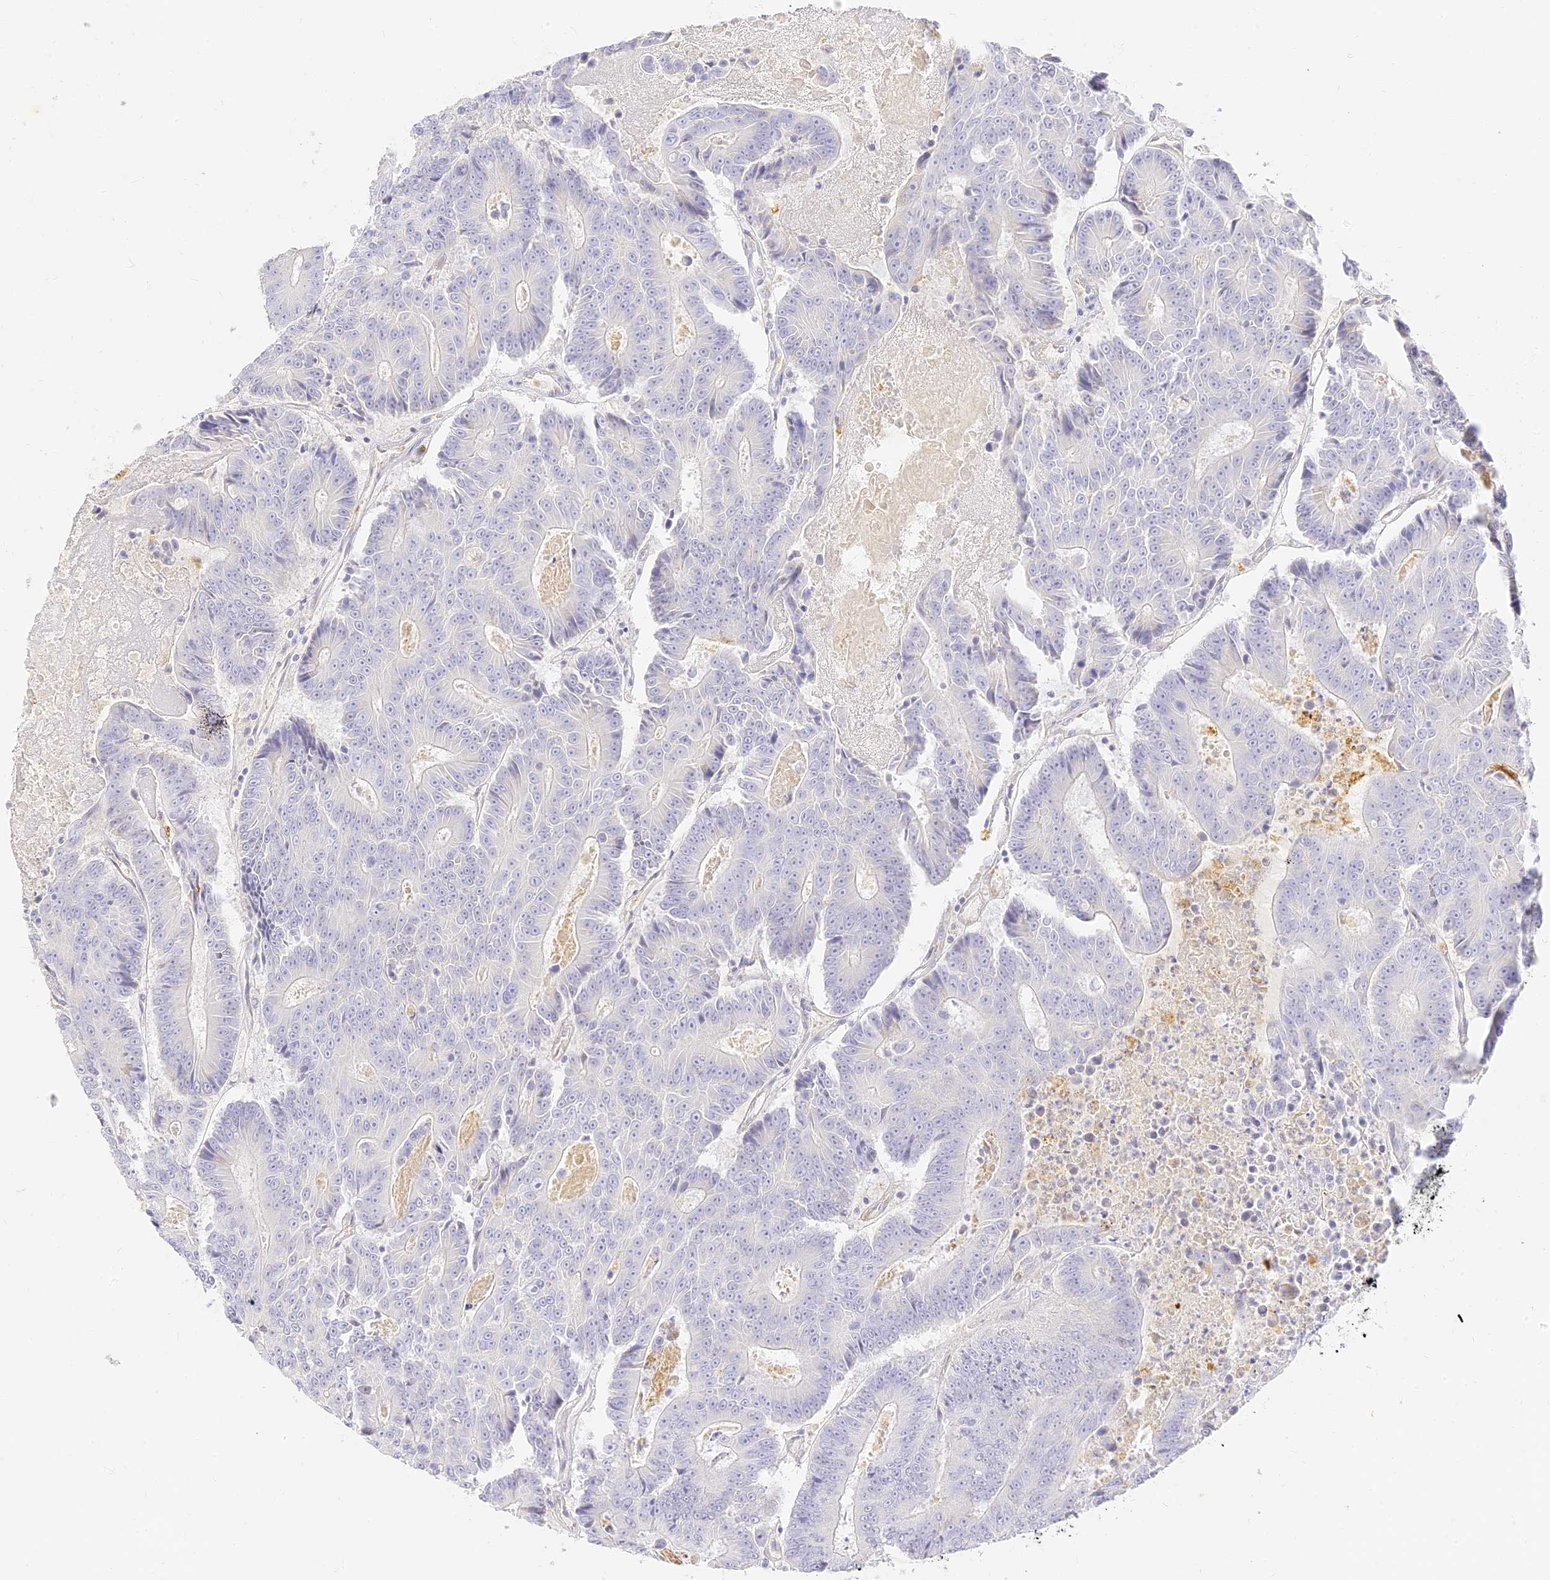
{"staining": {"intensity": "negative", "quantity": "none", "location": "none"}, "tissue": "colorectal cancer", "cell_type": "Tumor cells", "image_type": "cancer", "snomed": [{"axis": "morphology", "description": "Adenocarcinoma, NOS"}, {"axis": "topography", "description": "Colon"}], "caption": "Colorectal cancer stained for a protein using immunohistochemistry exhibits no staining tumor cells.", "gene": "SEC13", "patient": {"sex": "male", "age": 83}}